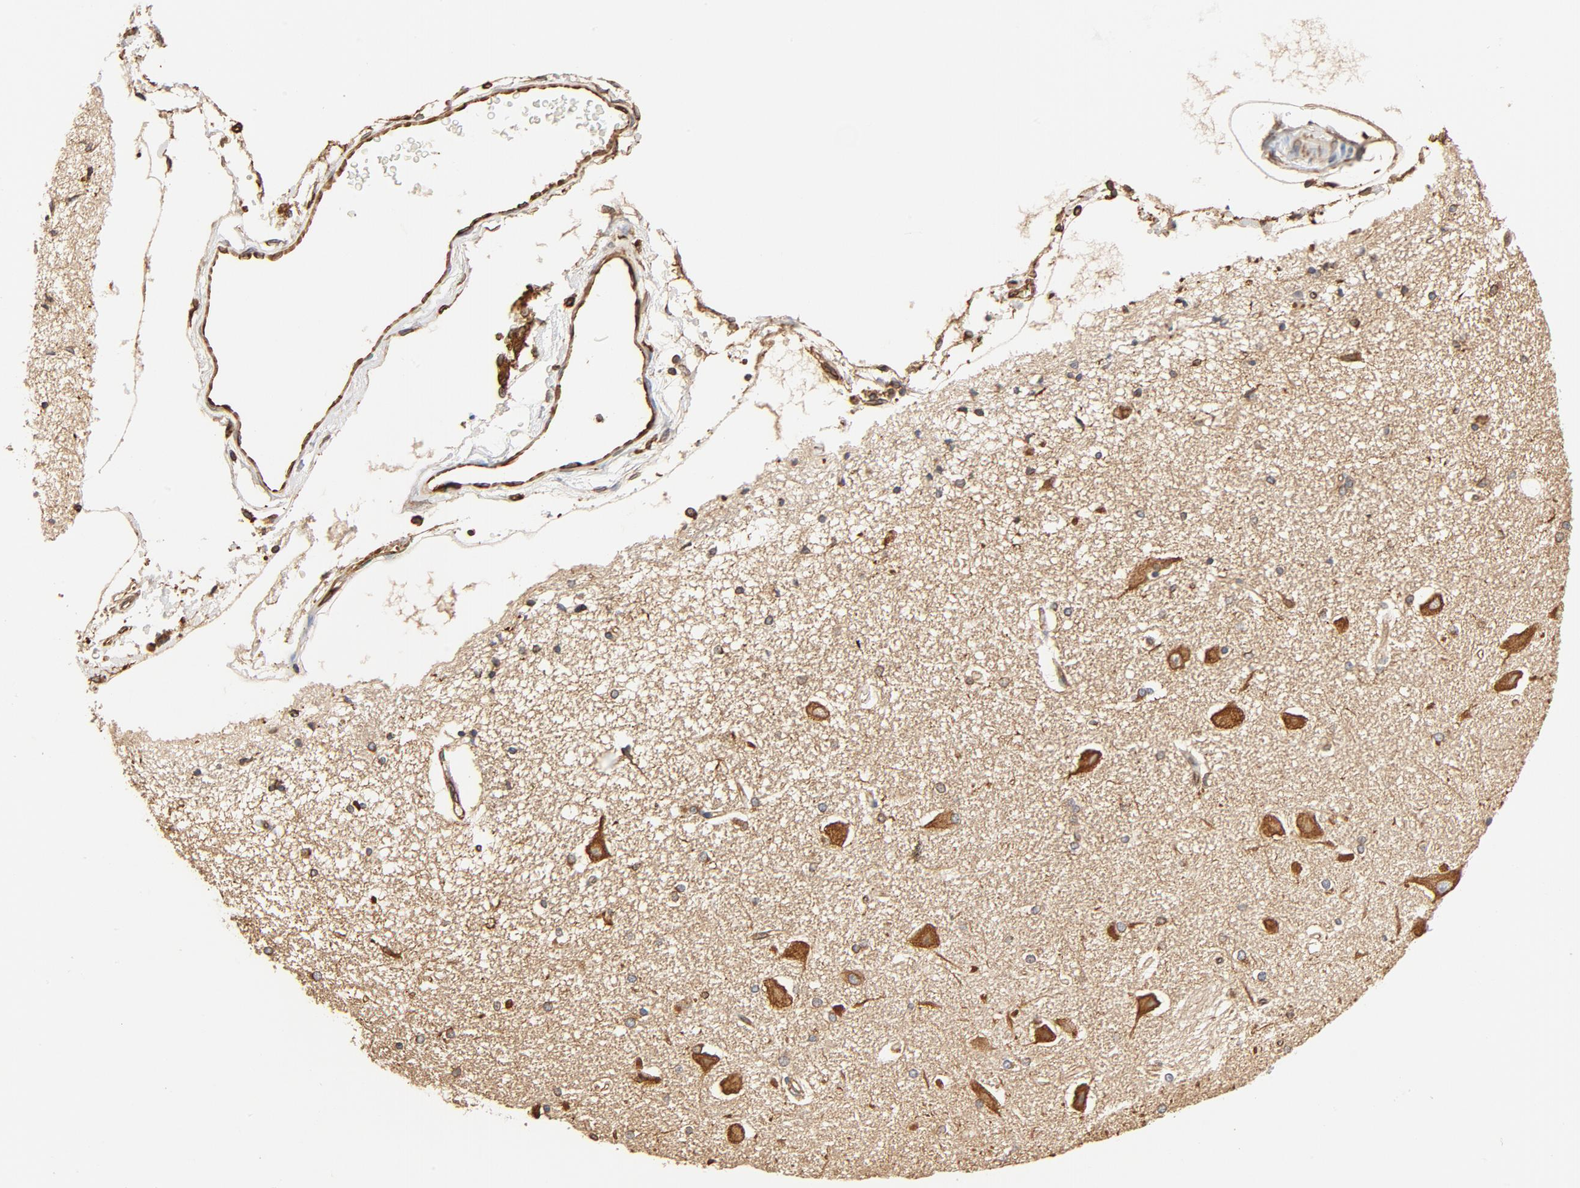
{"staining": {"intensity": "moderate", "quantity": "25%-75%", "location": "cytoplasmic/membranous"}, "tissue": "hippocampus", "cell_type": "Glial cells", "image_type": "normal", "snomed": [{"axis": "morphology", "description": "Normal tissue, NOS"}, {"axis": "topography", "description": "Hippocampus"}], "caption": "A high-resolution image shows IHC staining of benign hippocampus, which shows moderate cytoplasmic/membranous staining in about 25%-75% of glial cells. The staining was performed using DAB to visualize the protein expression in brown, while the nuclei were stained in blue with hematoxylin (Magnification: 20x).", "gene": "BCAP31", "patient": {"sex": "female", "age": 54}}